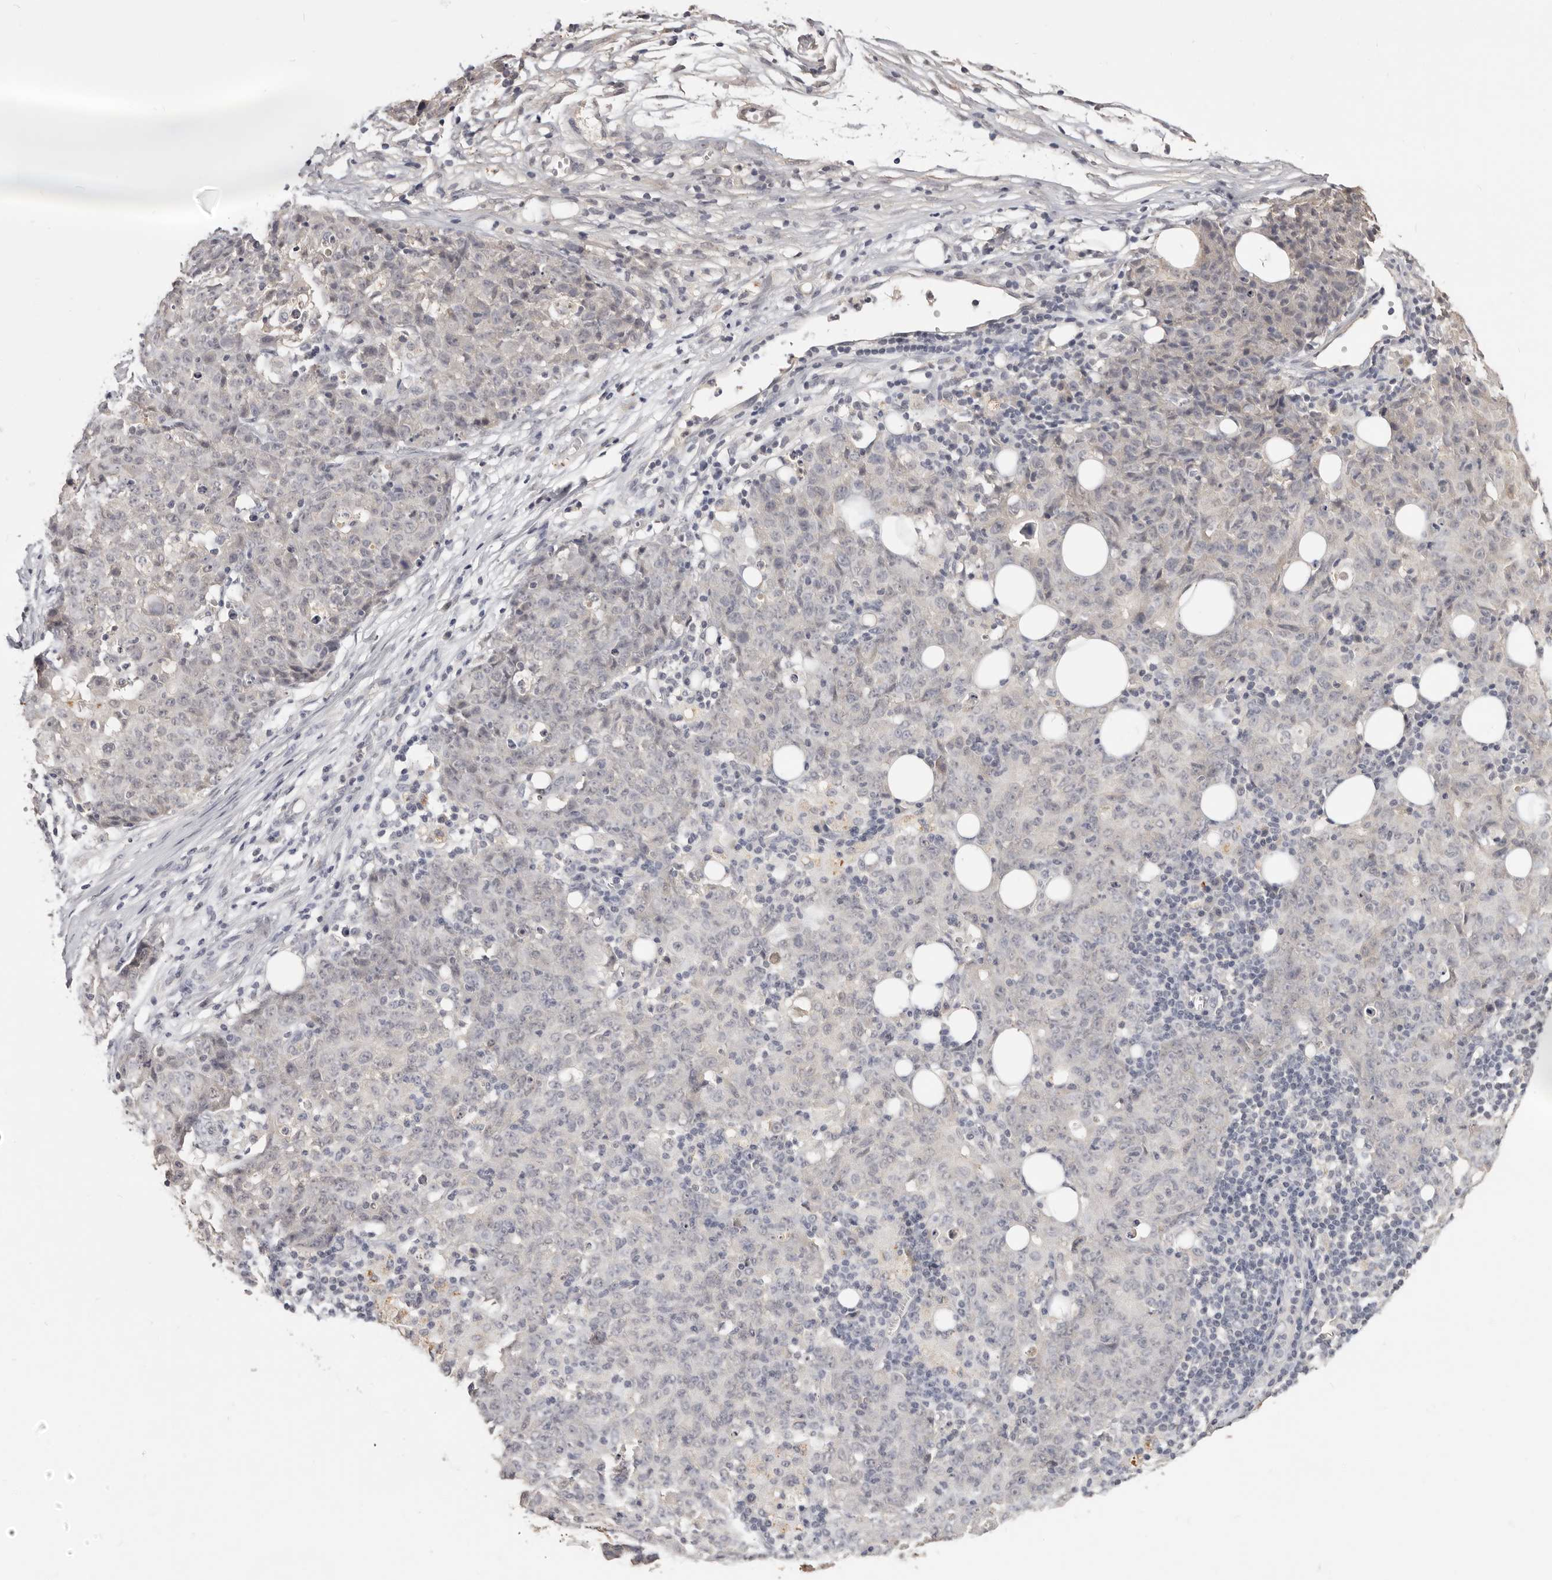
{"staining": {"intensity": "negative", "quantity": "none", "location": "none"}, "tissue": "ovarian cancer", "cell_type": "Tumor cells", "image_type": "cancer", "snomed": [{"axis": "morphology", "description": "Carcinoma, endometroid"}, {"axis": "topography", "description": "Ovary"}], "caption": "A high-resolution image shows immunohistochemistry staining of ovarian endometroid carcinoma, which demonstrates no significant positivity in tumor cells. The staining was performed using DAB (3,3'-diaminobenzidine) to visualize the protein expression in brown, while the nuclei were stained in blue with hematoxylin (Magnification: 20x).", "gene": "TSPAN13", "patient": {"sex": "female", "age": 42}}